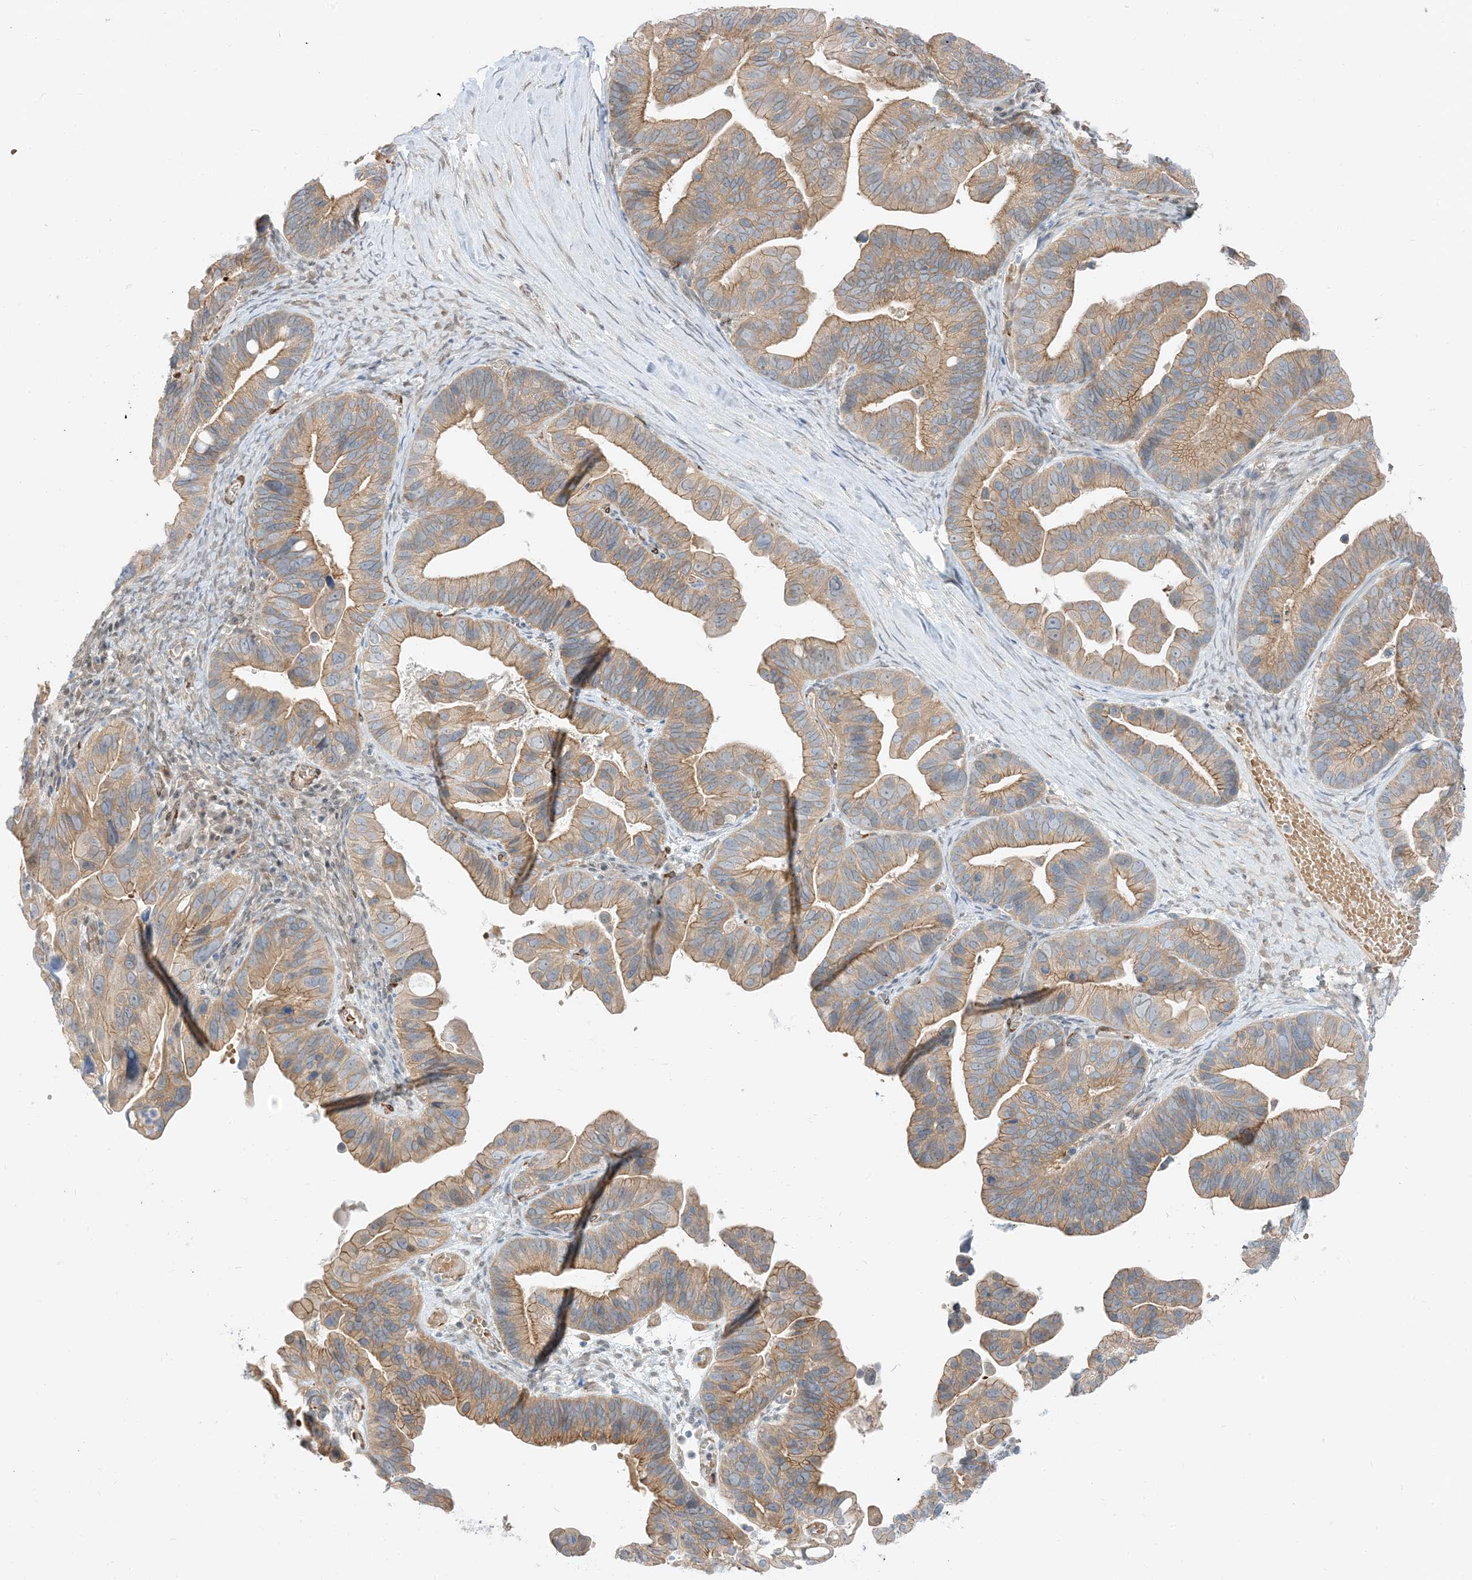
{"staining": {"intensity": "moderate", "quantity": ">75%", "location": "cytoplasmic/membranous"}, "tissue": "ovarian cancer", "cell_type": "Tumor cells", "image_type": "cancer", "snomed": [{"axis": "morphology", "description": "Cystadenocarcinoma, serous, NOS"}, {"axis": "topography", "description": "Ovary"}], "caption": "Brown immunohistochemical staining in ovarian cancer (serous cystadenocarcinoma) reveals moderate cytoplasmic/membranous expression in about >75% of tumor cells.", "gene": "RIN1", "patient": {"sex": "female", "age": 56}}